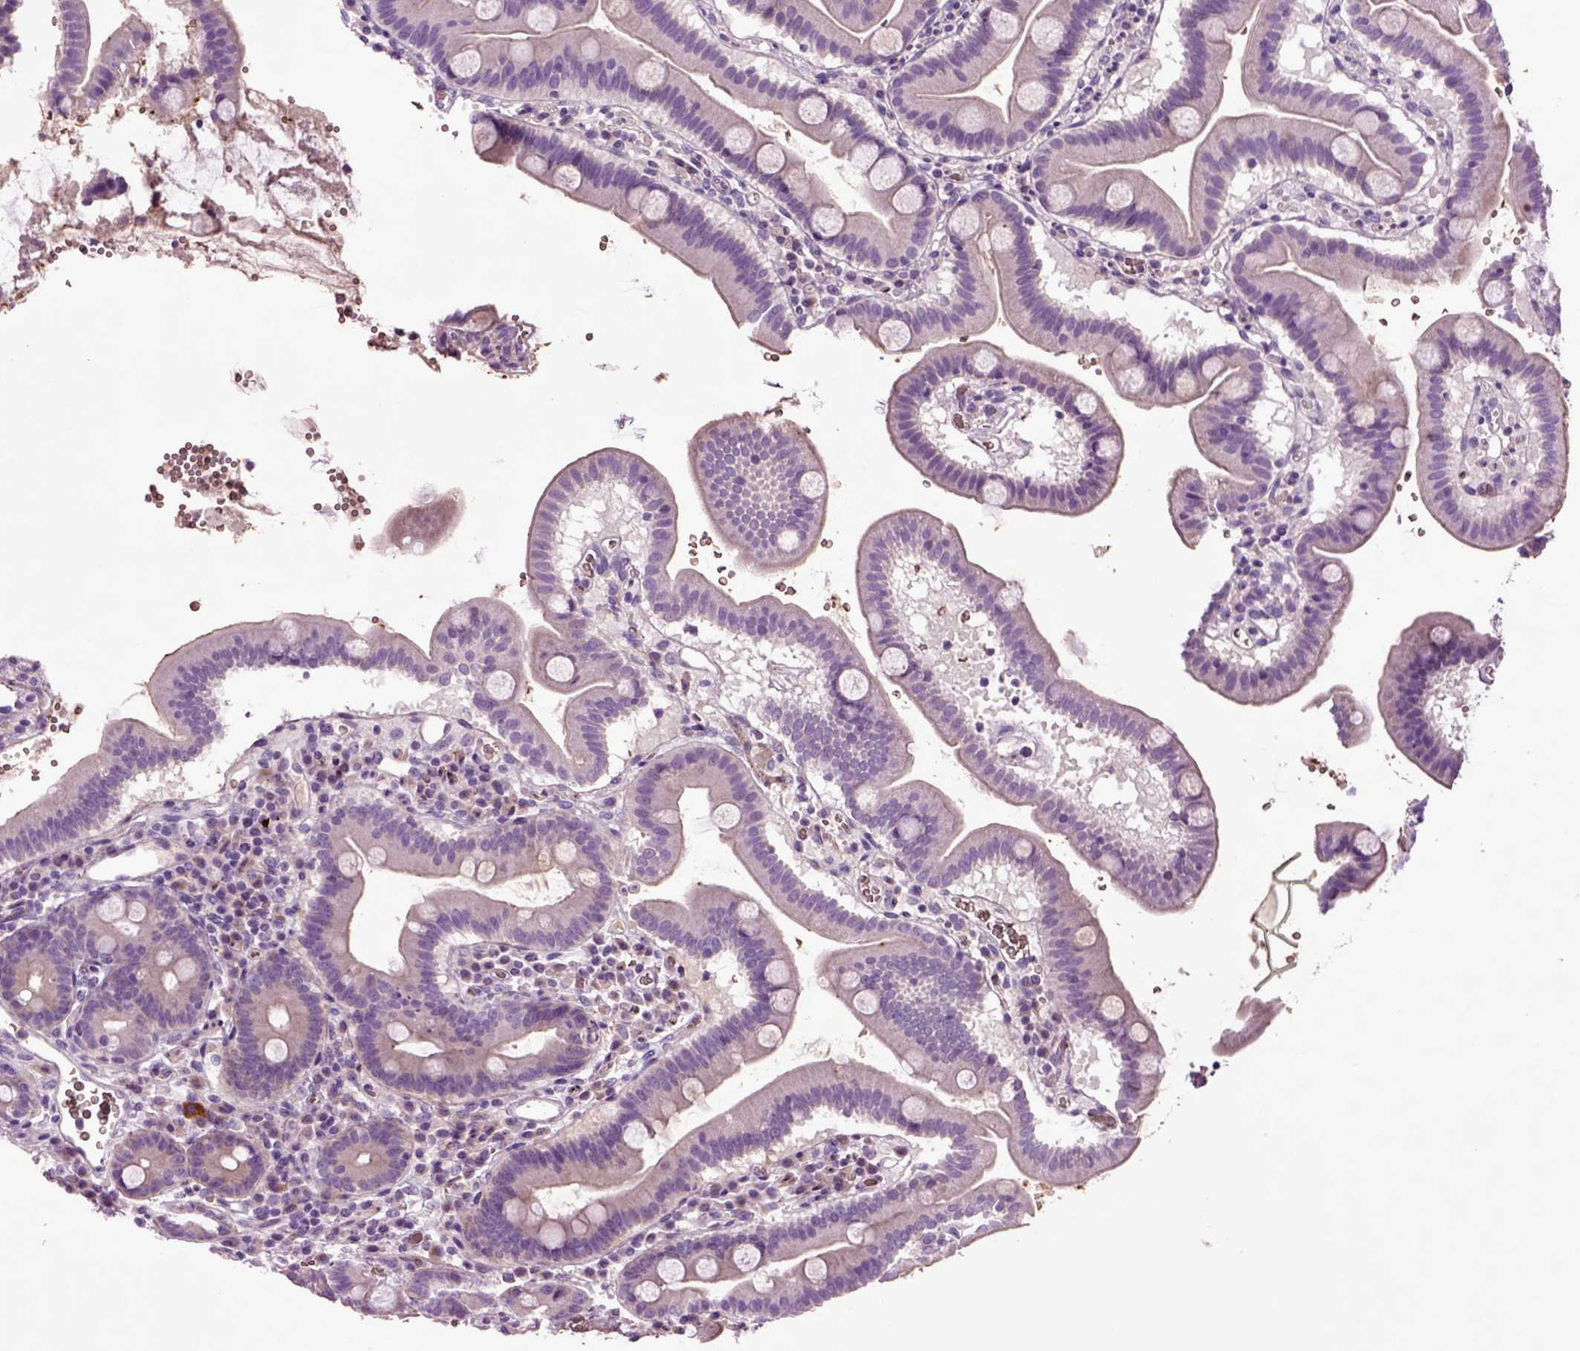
{"staining": {"intensity": "negative", "quantity": "none", "location": "none"}, "tissue": "duodenum", "cell_type": "Glandular cells", "image_type": "normal", "snomed": [{"axis": "morphology", "description": "Normal tissue, NOS"}, {"axis": "topography", "description": "Duodenum"}], "caption": "This is an IHC histopathology image of normal human duodenum. There is no expression in glandular cells.", "gene": "SPON1", "patient": {"sex": "male", "age": 59}}